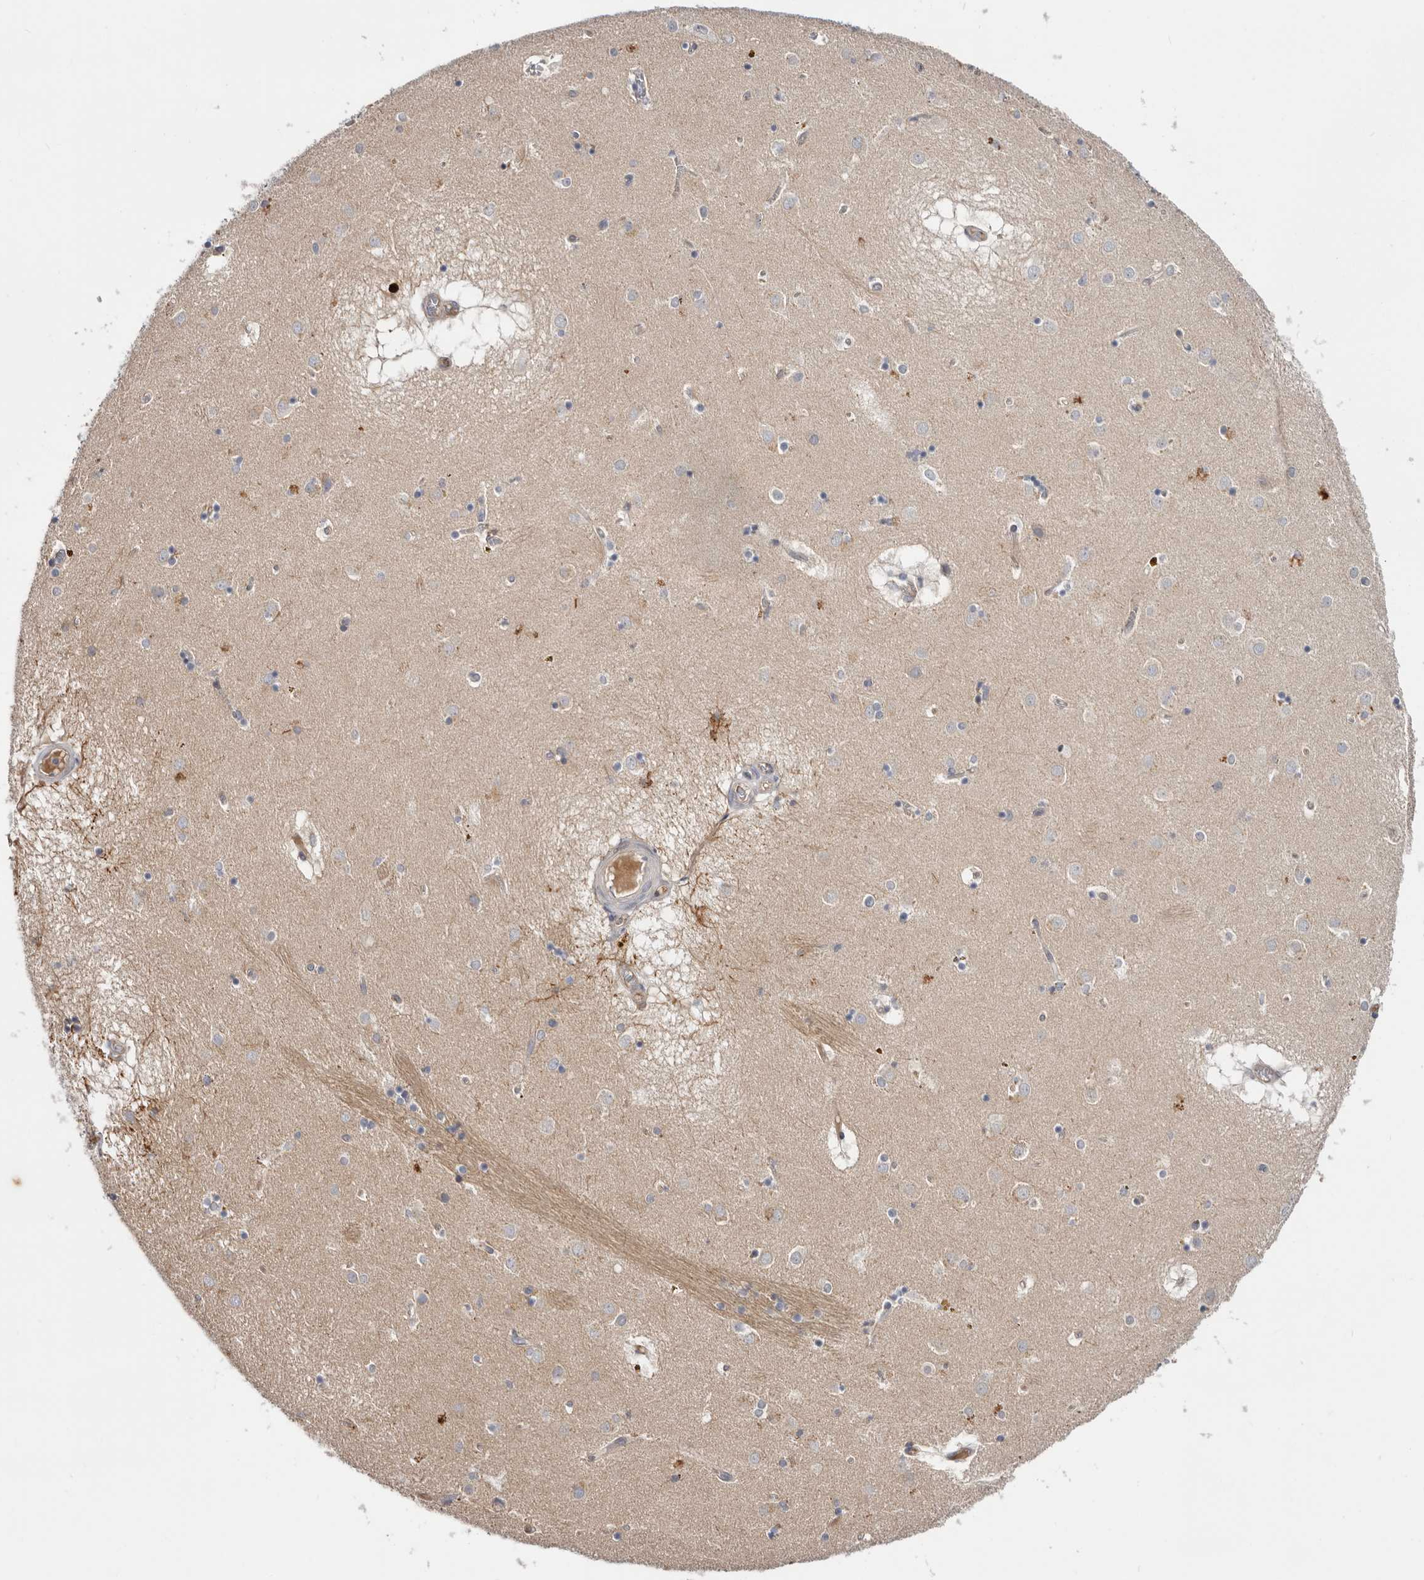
{"staining": {"intensity": "weak", "quantity": "<25%", "location": "cytoplasmic/membranous"}, "tissue": "caudate", "cell_type": "Glial cells", "image_type": "normal", "snomed": [{"axis": "morphology", "description": "Normal tissue, NOS"}, {"axis": "topography", "description": "Lateral ventricle wall"}], "caption": "This is an immunohistochemistry micrograph of unremarkable caudate. There is no positivity in glial cells.", "gene": "USH1C", "patient": {"sex": "male", "age": 70}}